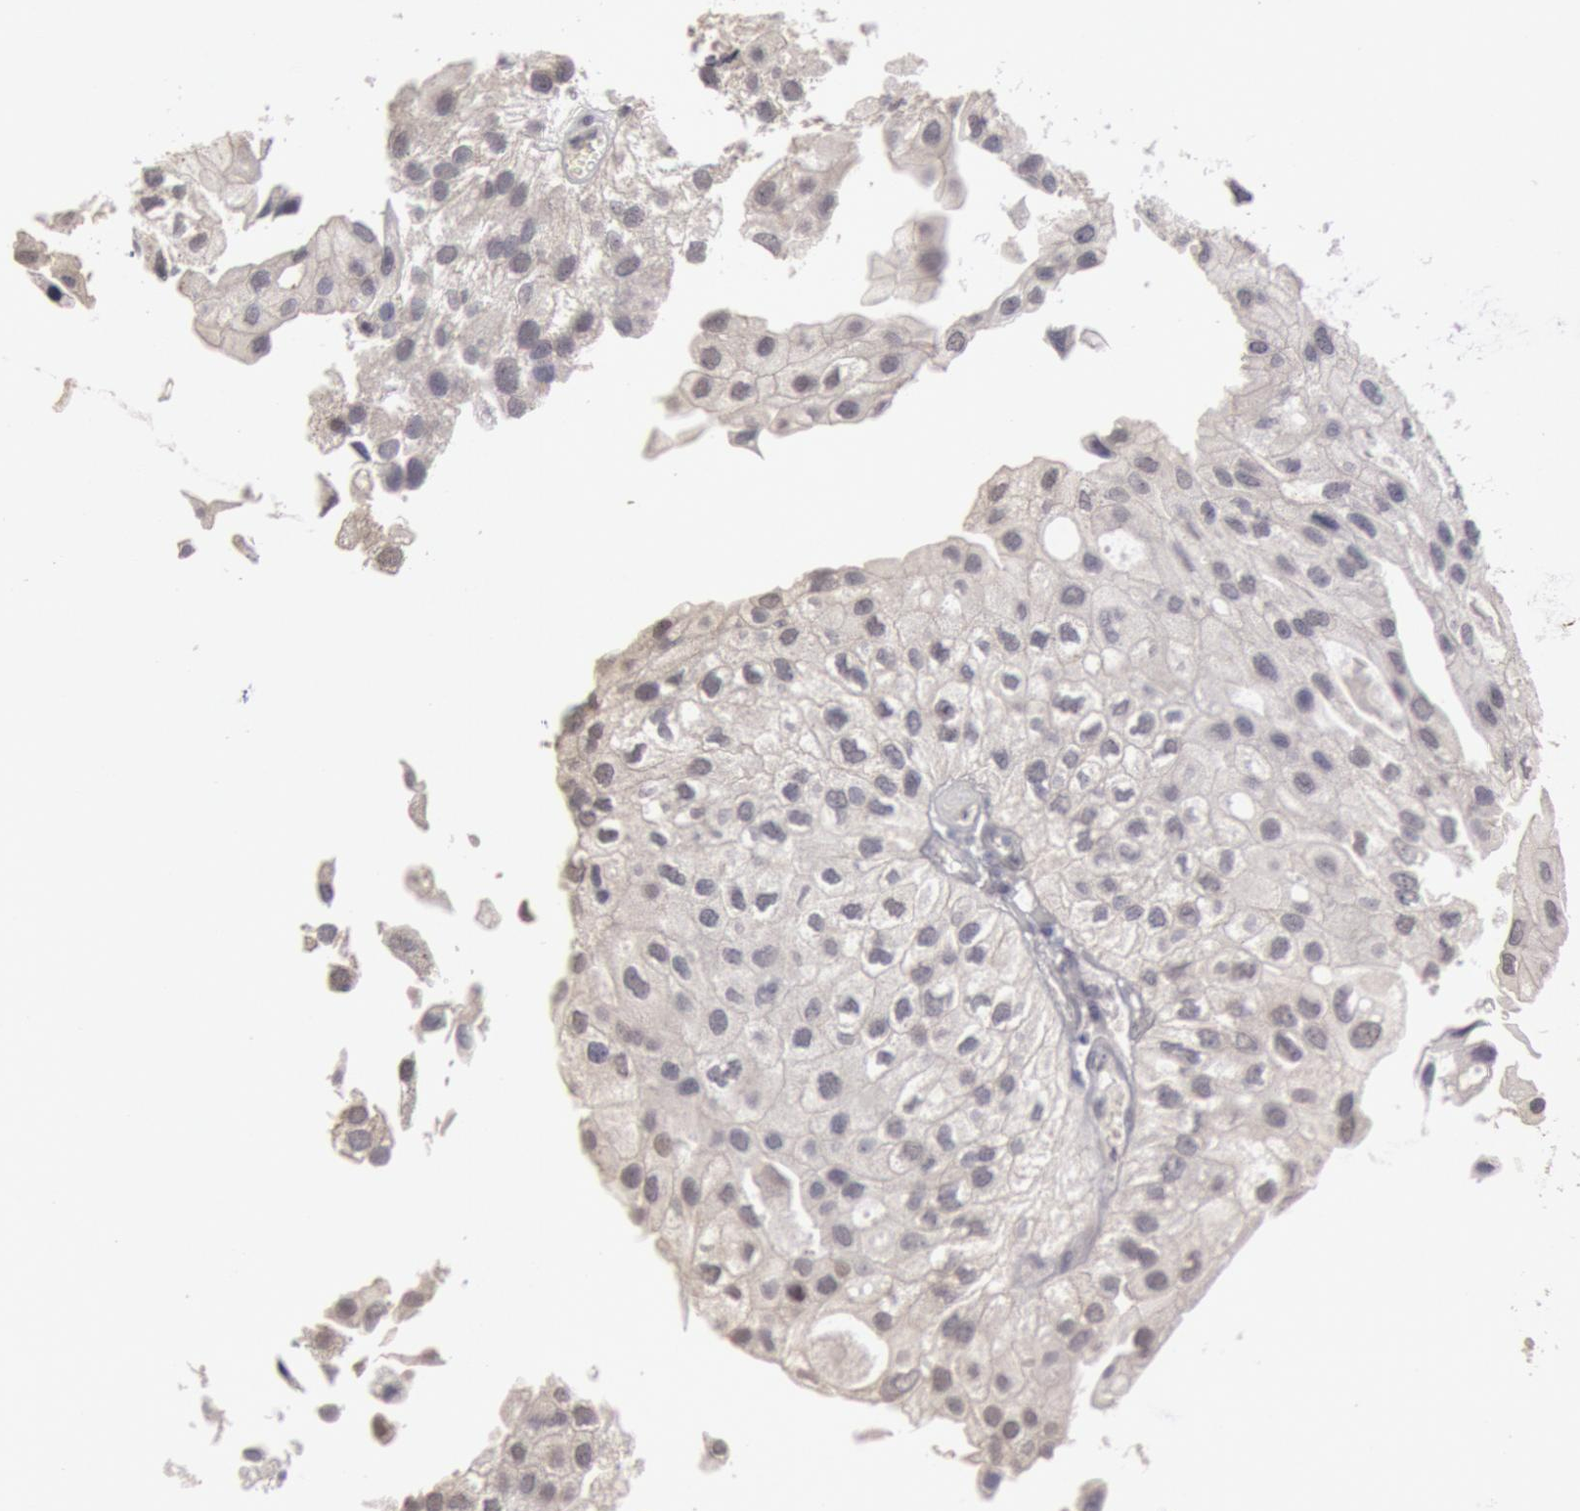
{"staining": {"intensity": "negative", "quantity": "none", "location": "none"}, "tissue": "urothelial cancer", "cell_type": "Tumor cells", "image_type": "cancer", "snomed": [{"axis": "morphology", "description": "Urothelial carcinoma, Low grade"}, {"axis": "topography", "description": "Urinary bladder"}], "caption": "High magnification brightfield microscopy of urothelial cancer stained with DAB (brown) and counterstained with hematoxylin (blue): tumor cells show no significant expression.", "gene": "RIMBP3C", "patient": {"sex": "female", "age": 89}}